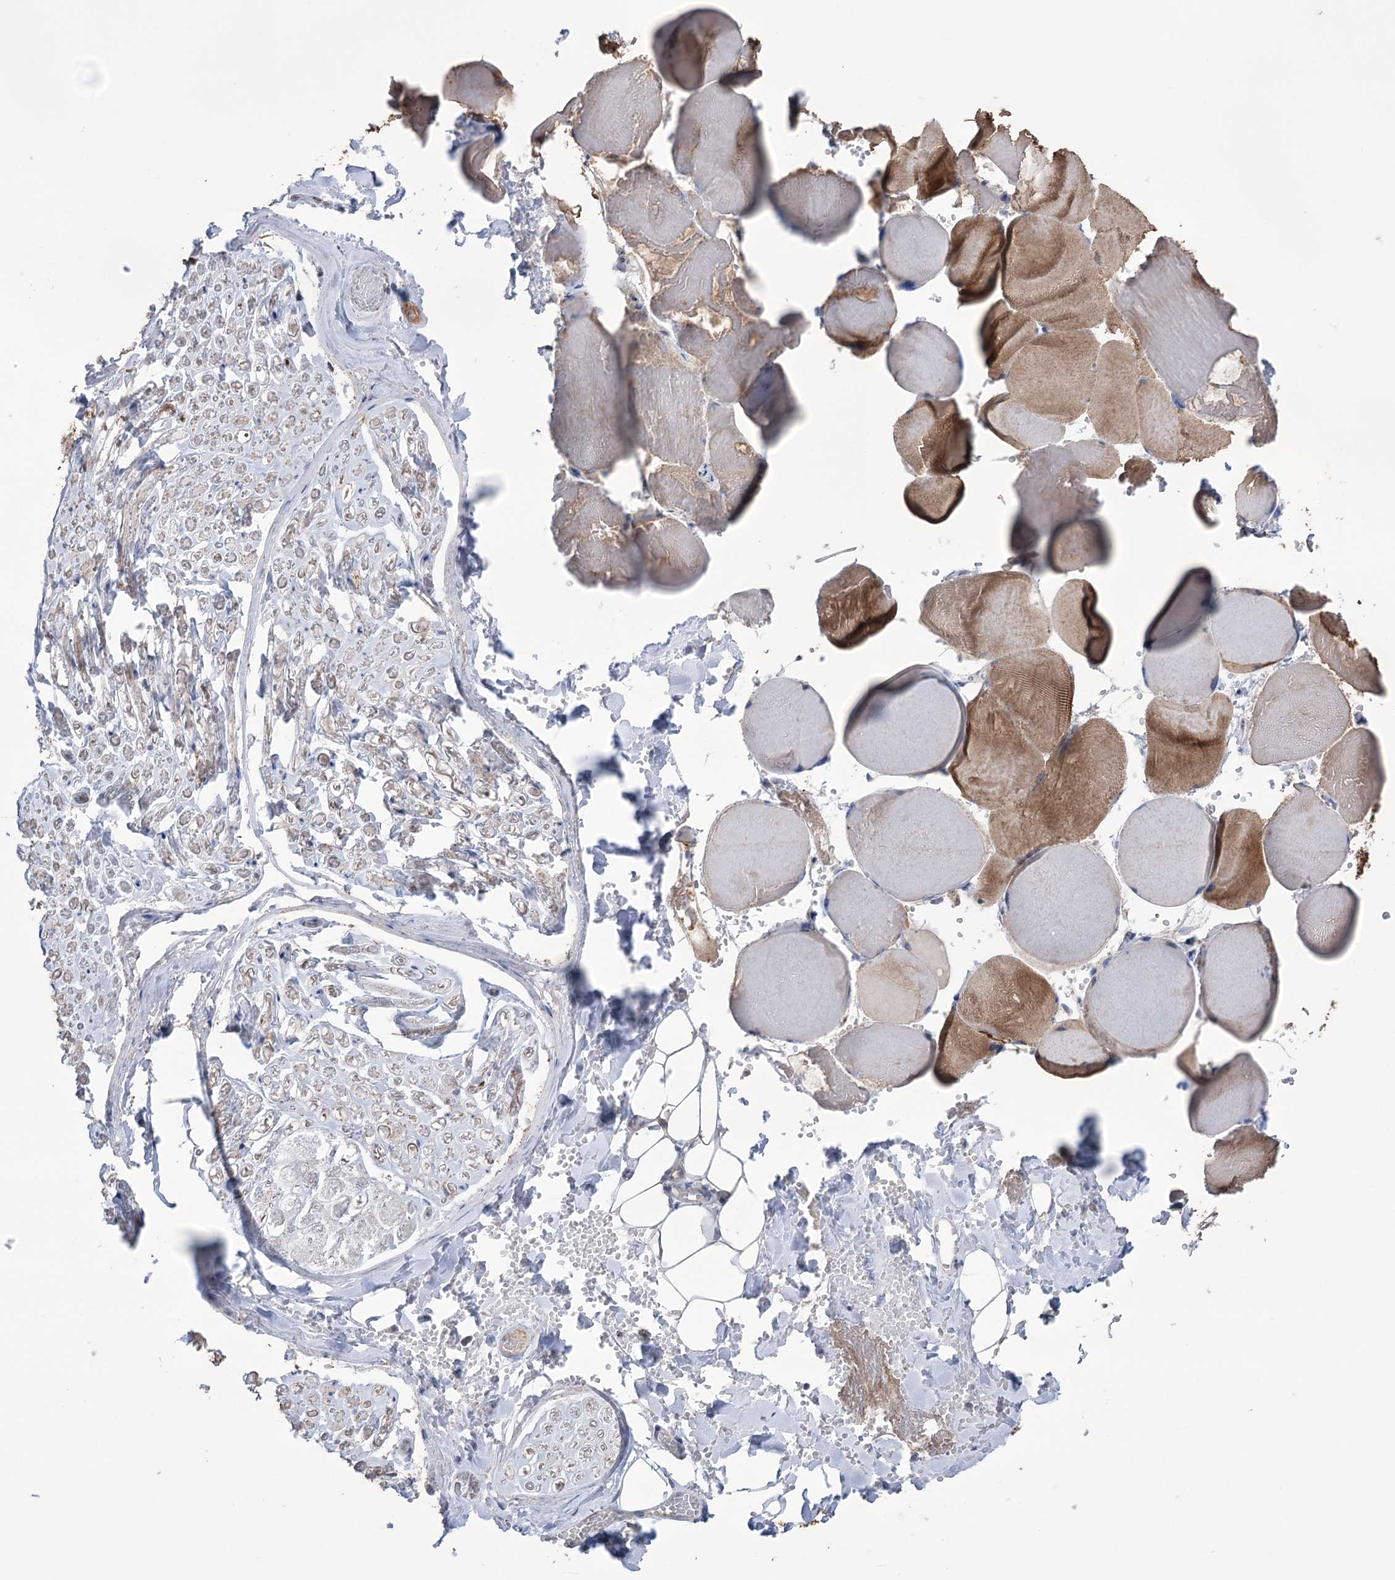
{"staining": {"intensity": "weak", "quantity": "25%-75%", "location": "cytoplasmic/membranous"}, "tissue": "adipose tissue", "cell_type": "Adipocytes", "image_type": "normal", "snomed": [{"axis": "morphology", "description": "Normal tissue, NOS"}, {"axis": "topography", "description": "Skeletal muscle"}, {"axis": "topography", "description": "Peripheral nerve tissue"}], "caption": "This image shows IHC staining of unremarkable adipose tissue, with low weak cytoplasmic/membranous positivity in approximately 25%-75% of adipocytes.", "gene": "TRIM71", "patient": {"sex": "female", "age": 55}}